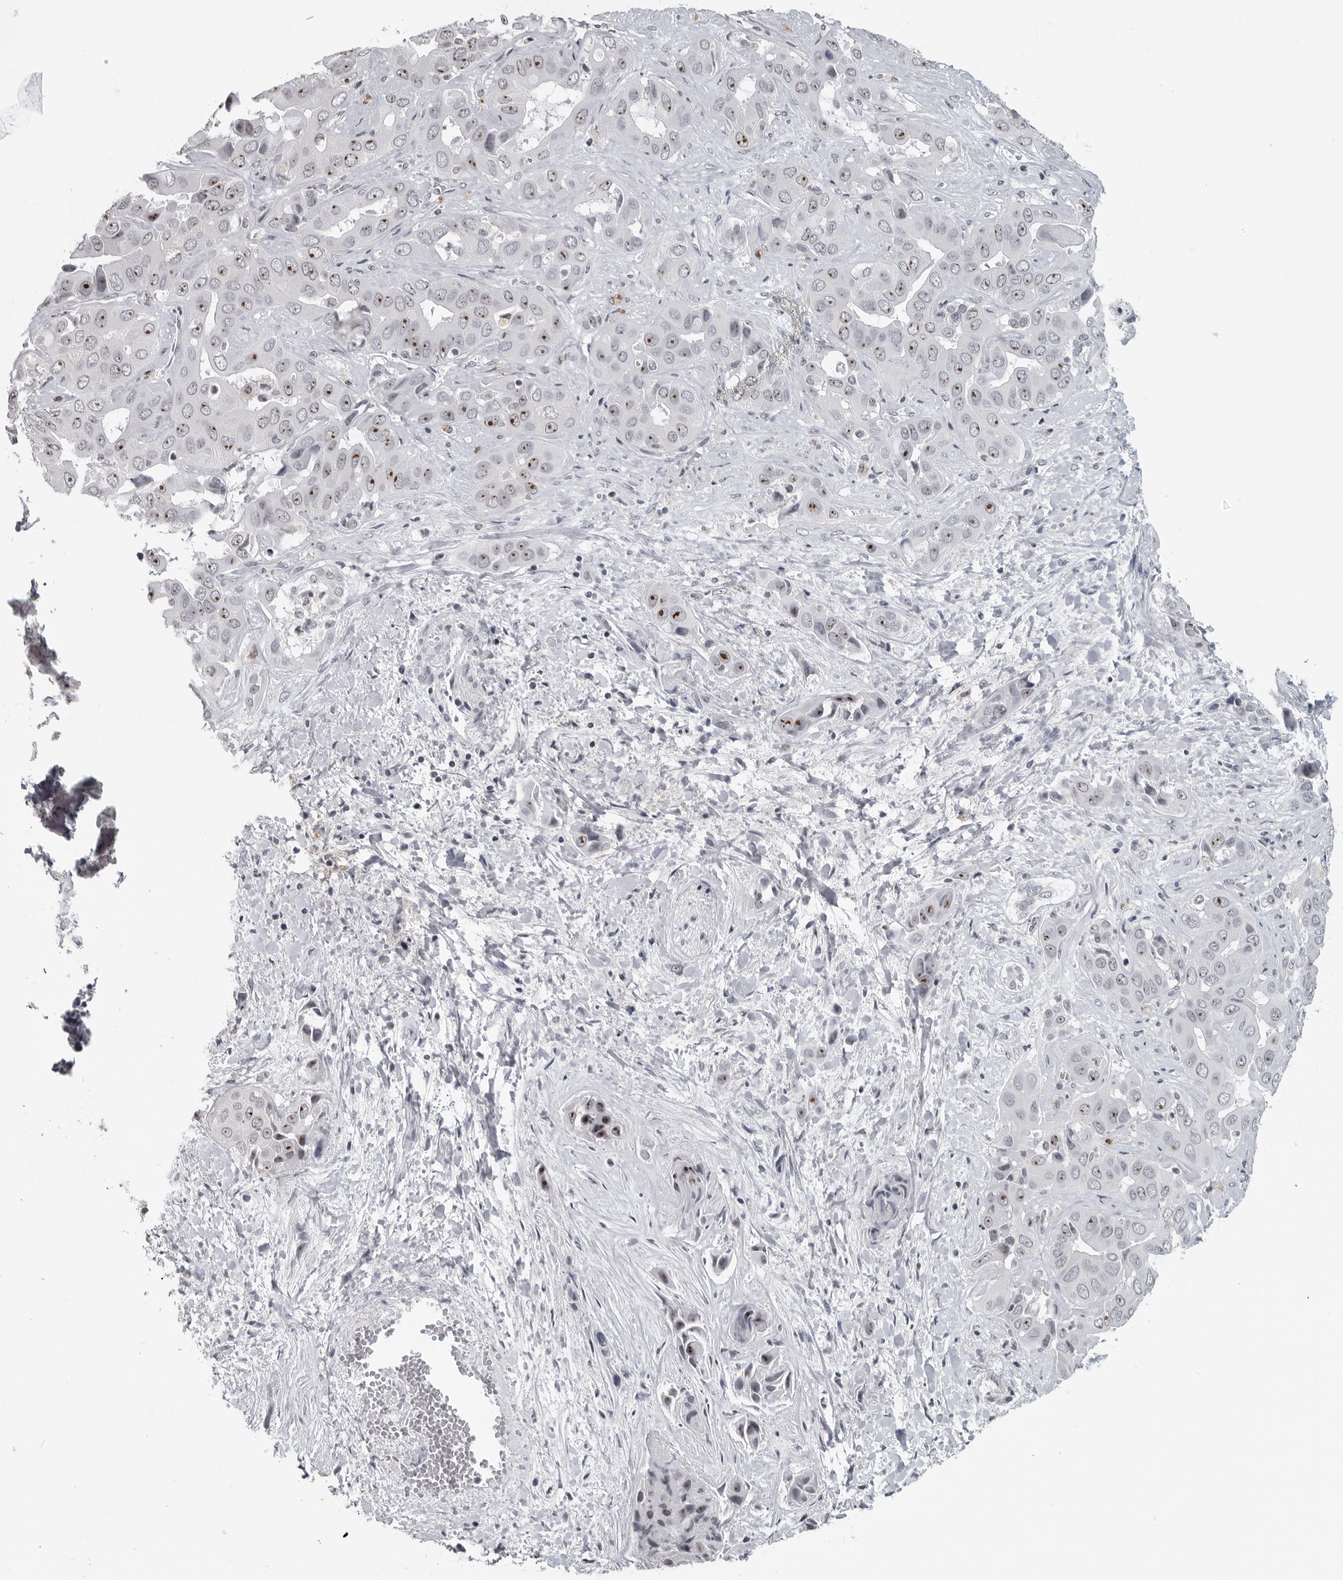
{"staining": {"intensity": "strong", "quantity": ">75%", "location": "nuclear"}, "tissue": "liver cancer", "cell_type": "Tumor cells", "image_type": "cancer", "snomed": [{"axis": "morphology", "description": "Cholangiocarcinoma"}, {"axis": "topography", "description": "Liver"}], "caption": "An image of human liver cancer (cholangiocarcinoma) stained for a protein reveals strong nuclear brown staining in tumor cells.", "gene": "DDX54", "patient": {"sex": "female", "age": 52}}